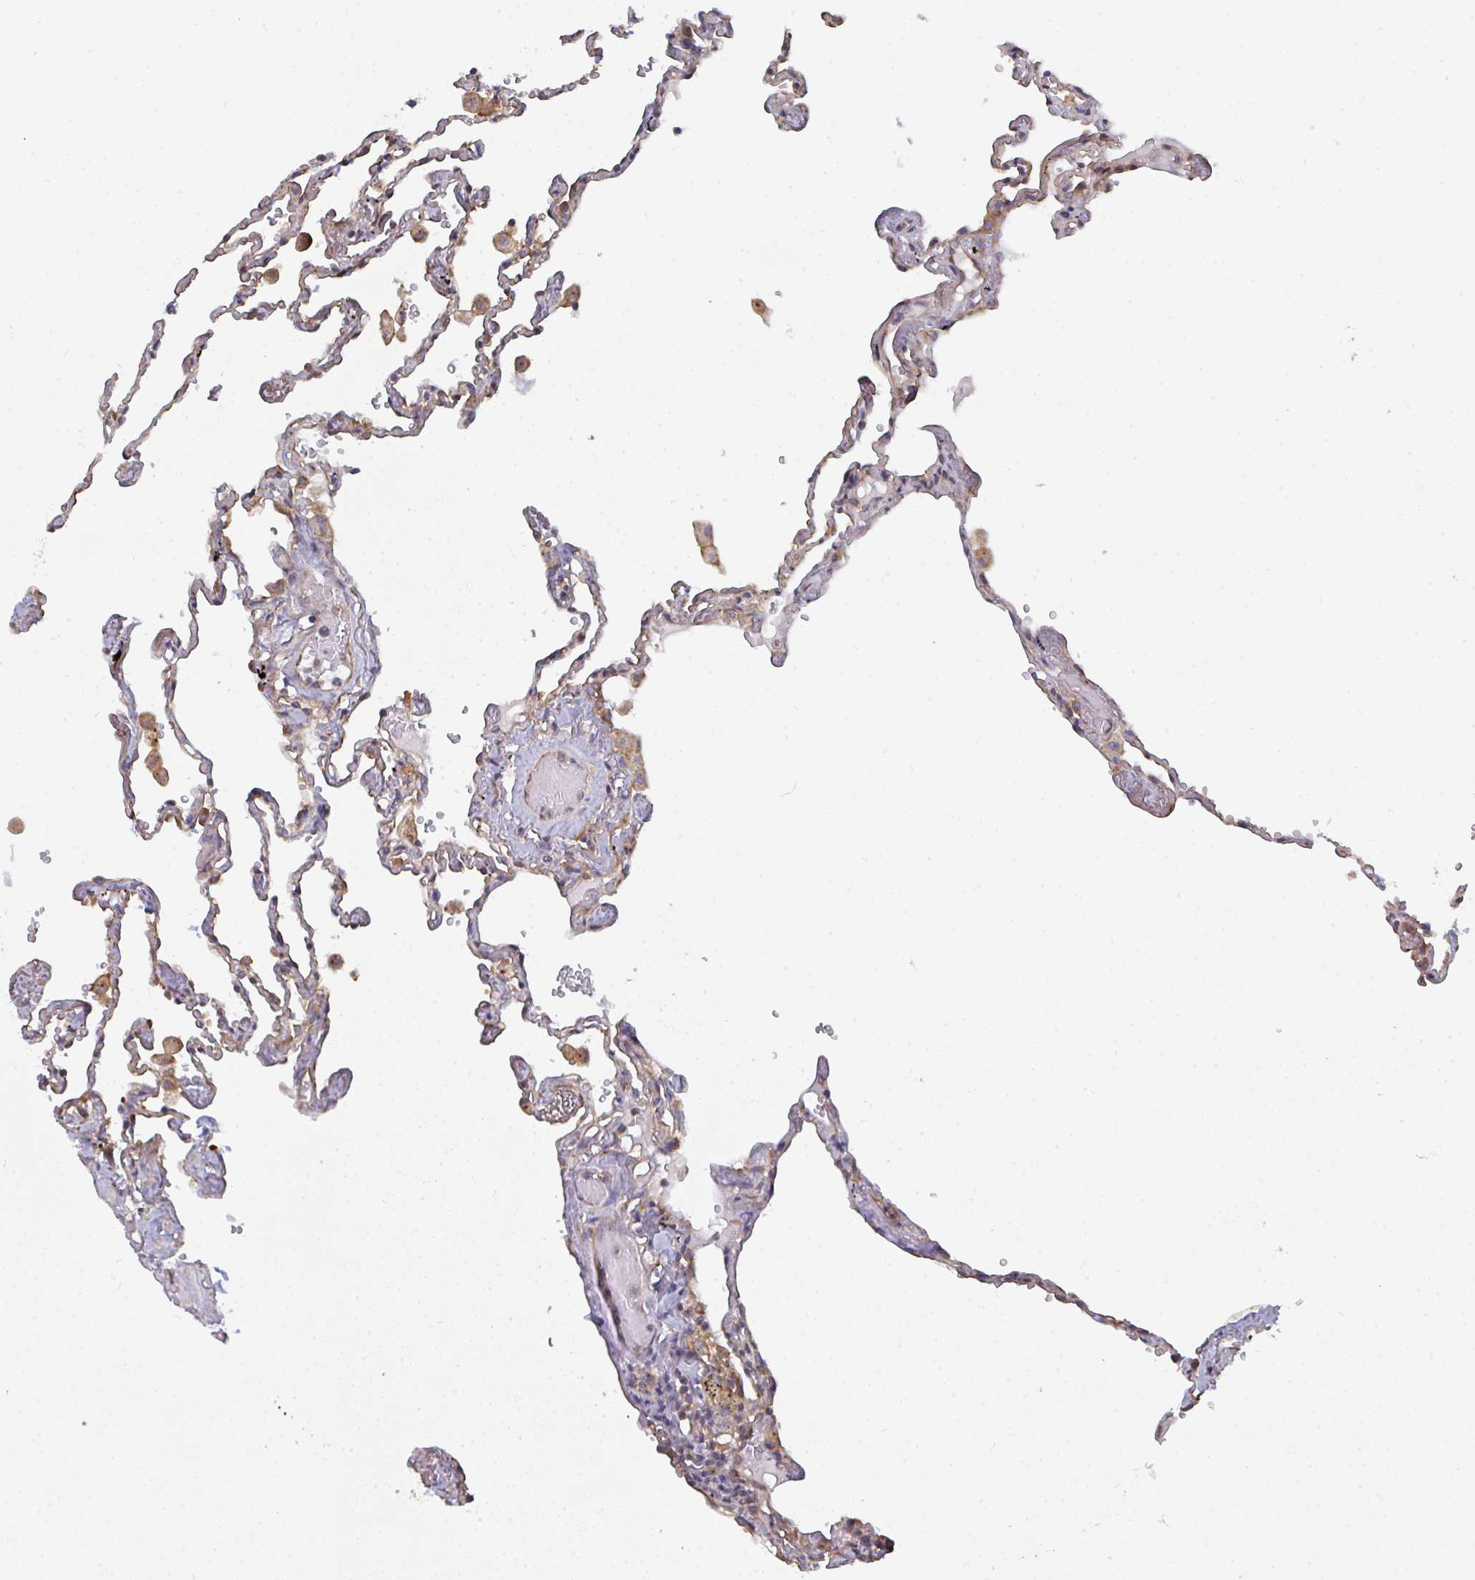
{"staining": {"intensity": "moderate", "quantity": "<25%", "location": "cytoplasmic/membranous"}, "tissue": "lung", "cell_type": "Alveolar cells", "image_type": "normal", "snomed": [{"axis": "morphology", "description": "Normal tissue, NOS"}, {"axis": "topography", "description": "Lung"}], "caption": "This is a photomicrograph of IHC staining of benign lung, which shows moderate staining in the cytoplasmic/membranous of alveolar cells.", "gene": "DYNC1I2", "patient": {"sex": "female", "age": 67}}